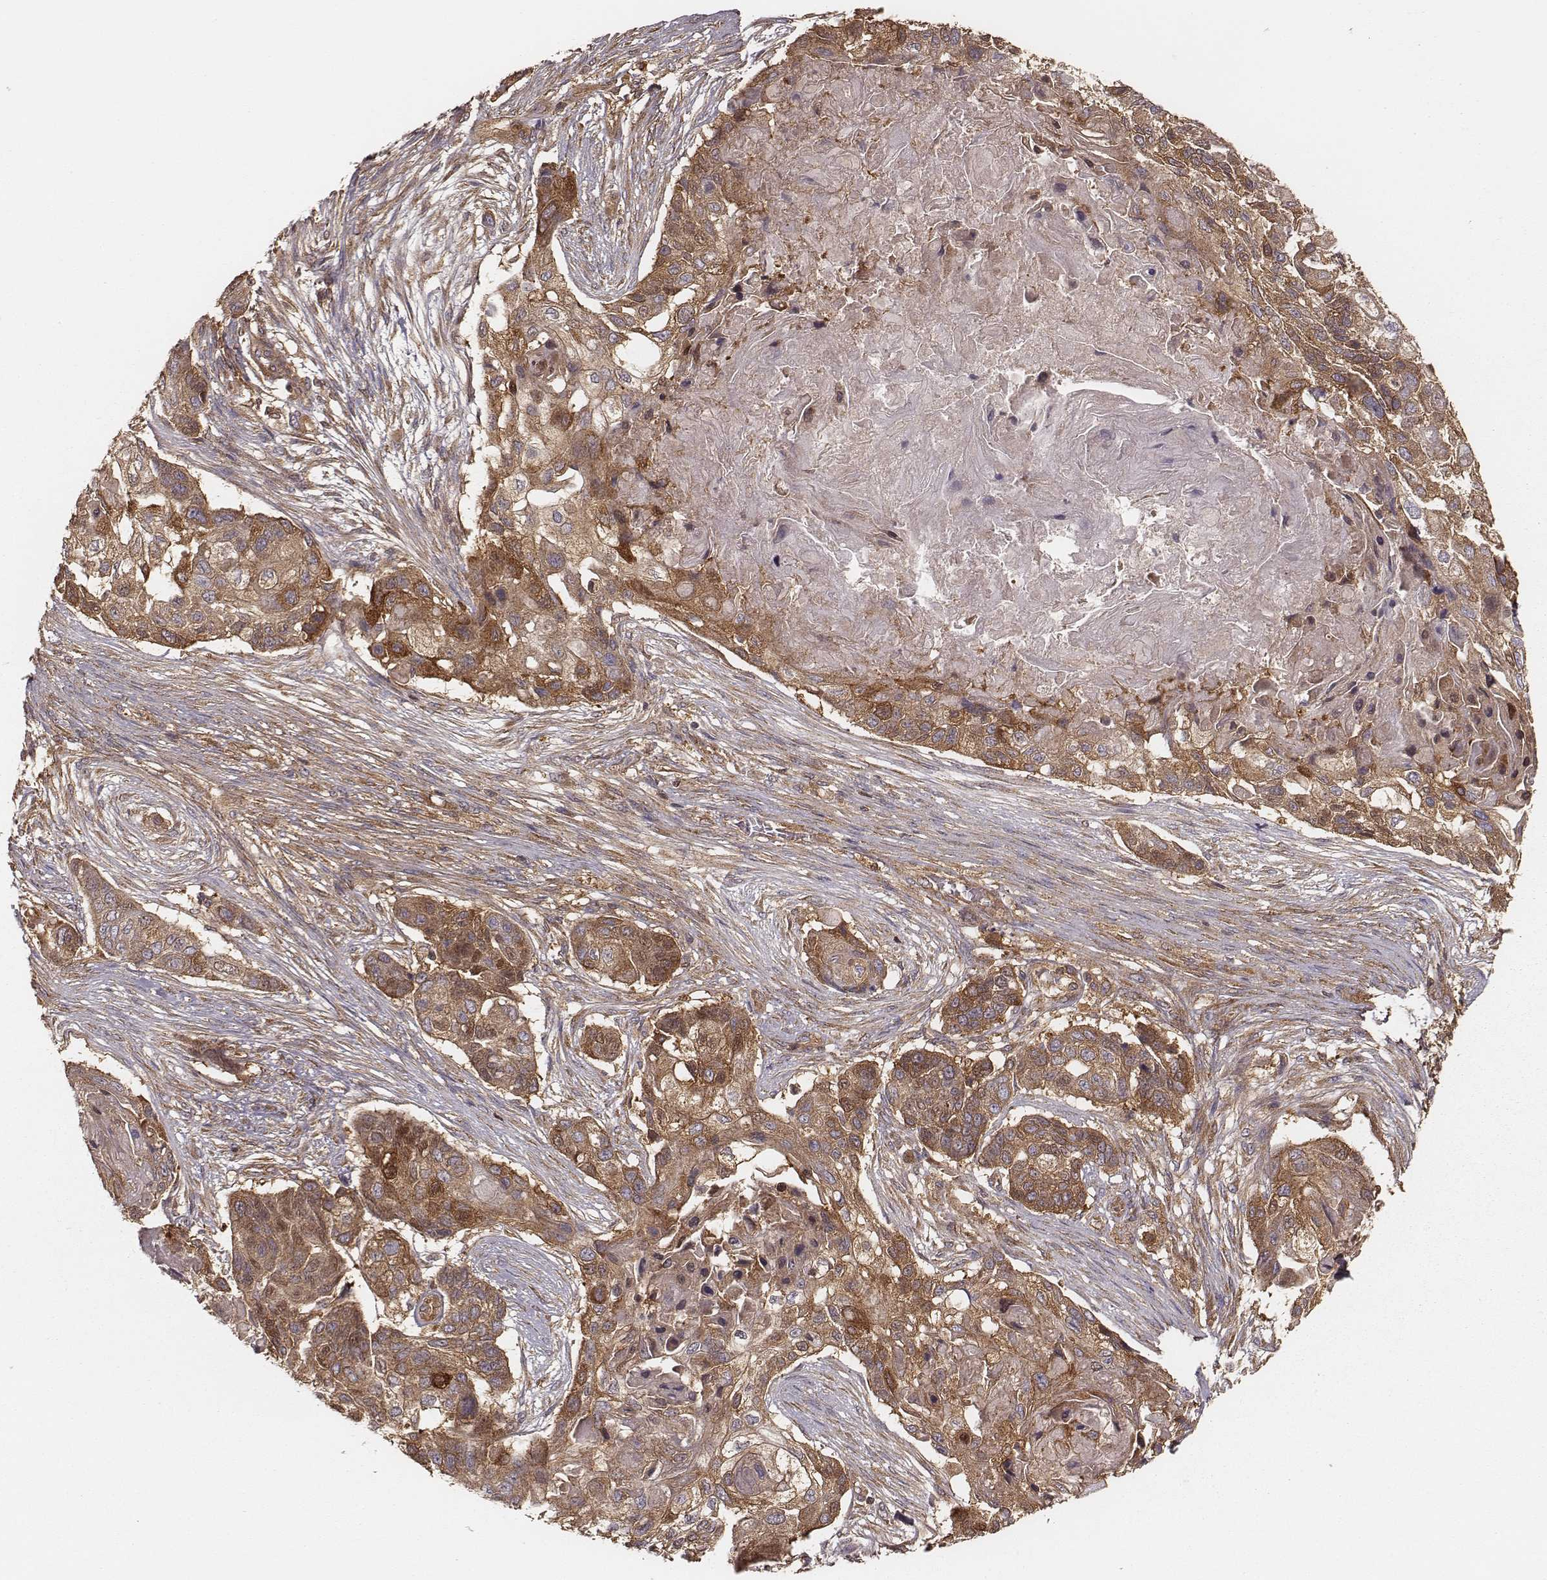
{"staining": {"intensity": "moderate", "quantity": ">75%", "location": "cytoplasmic/membranous"}, "tissue": "lung cancer", "cell_type": "Tumor cells", "image_type": "cancer", "snomed": [{"axis": "morphology", "description": "Squamous cell carcinoma, NOS"}, {"axis": "topography", "description": "Lung"}], "caption": "Moderate cytoplasmic/membranous staining is identified in approximately >75% of tumor cells in squamous cell carcinoma (lung).", "gene": "CARS1", "patient": {"sex": "male", "age": 69}}